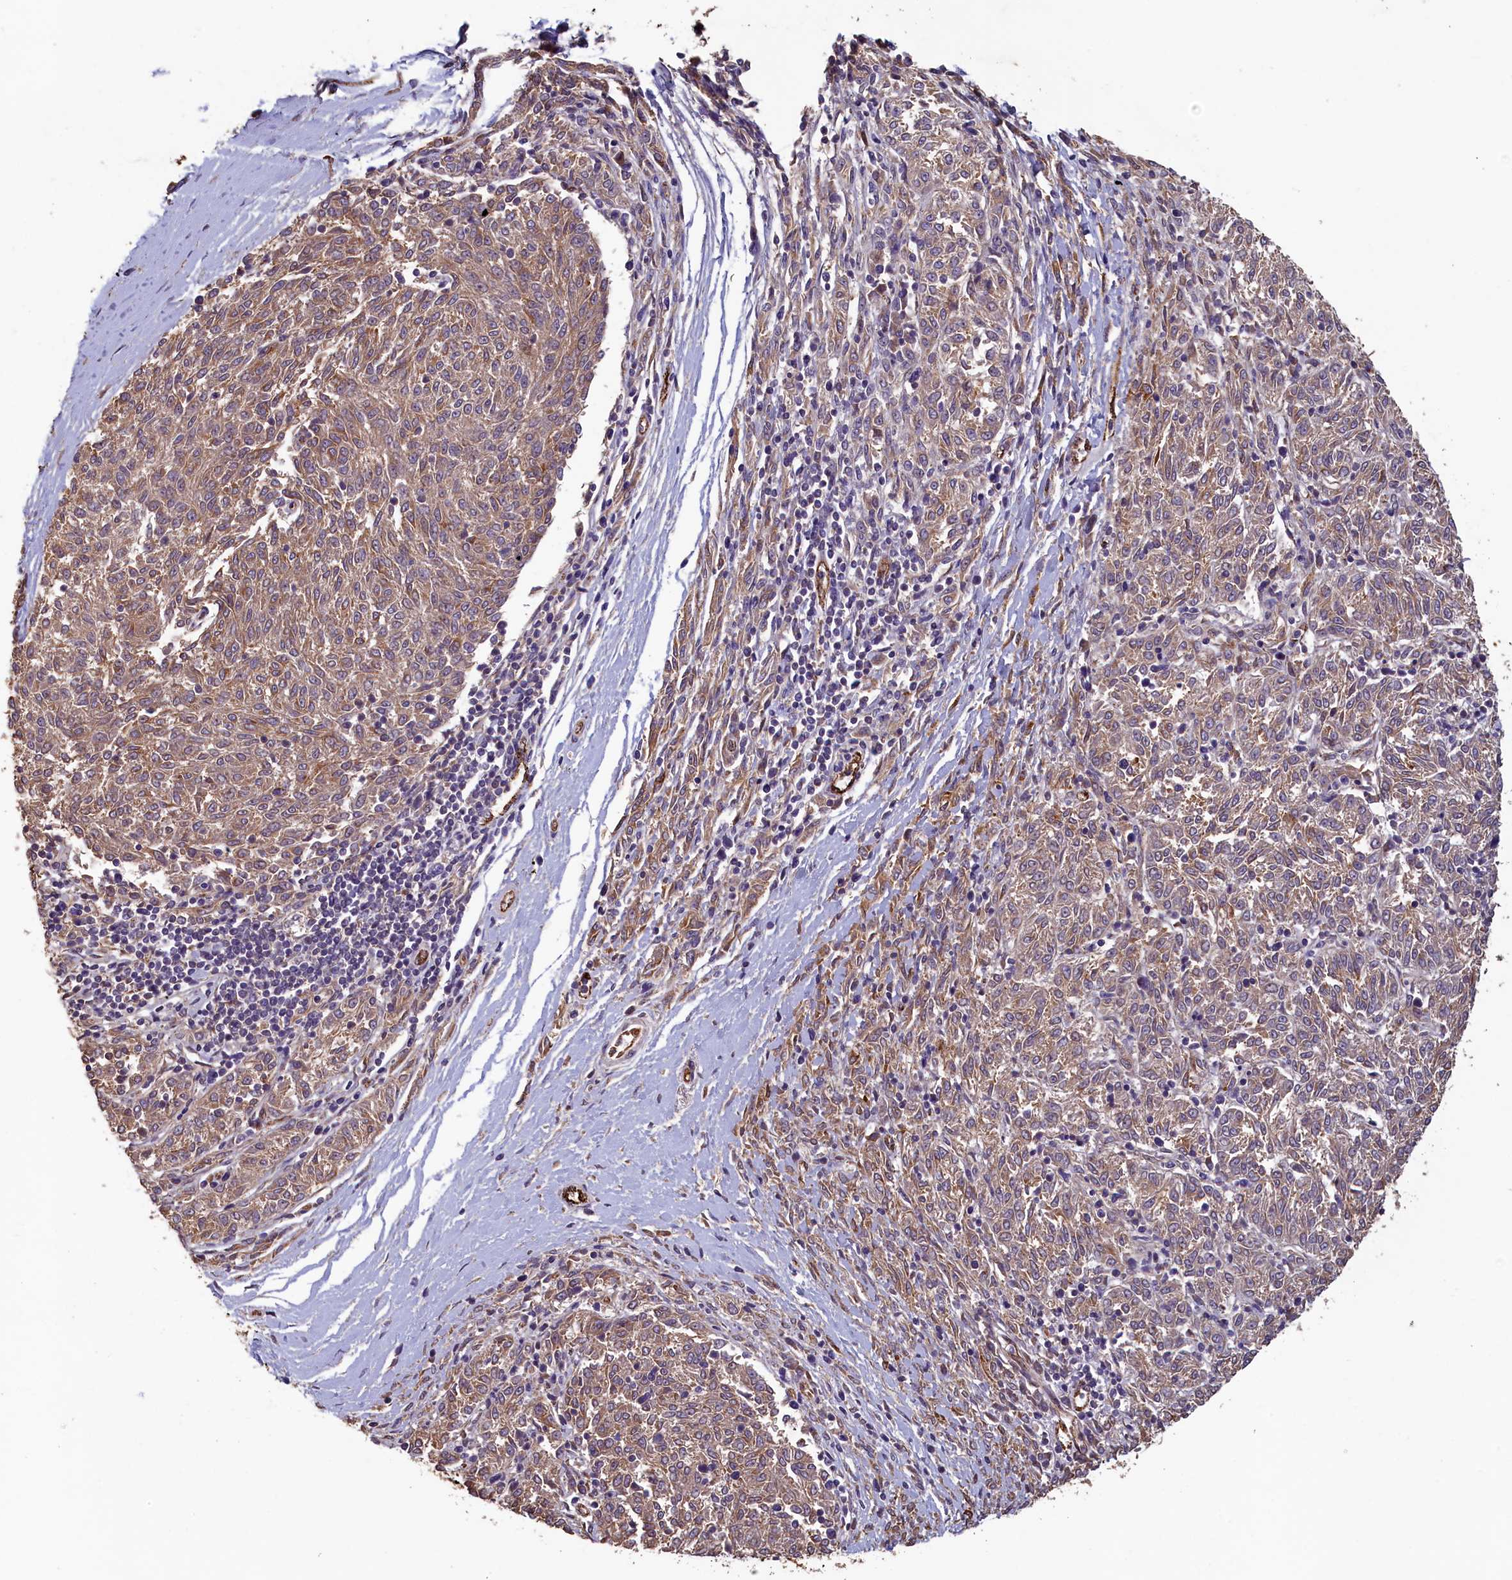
{"staining": {"intensity": "moderate", "quantity": ">75%", "location": "cytoplasmic/membranous"}, "tissue": "melanoma", "cell_type": "Tumor cells", "image_type": "cancer", "snomed": [{"axis": "morphology", "description": "Malignant melanoma, NOS"}, {"axis": "topography", "description": "Skin"}], "caption": "Malignant melanoma stained with a protein marker displays moderate staining in tumor cells.", "gene": "ACSBG1", "patient": {"sex": "female", "age": 72}}